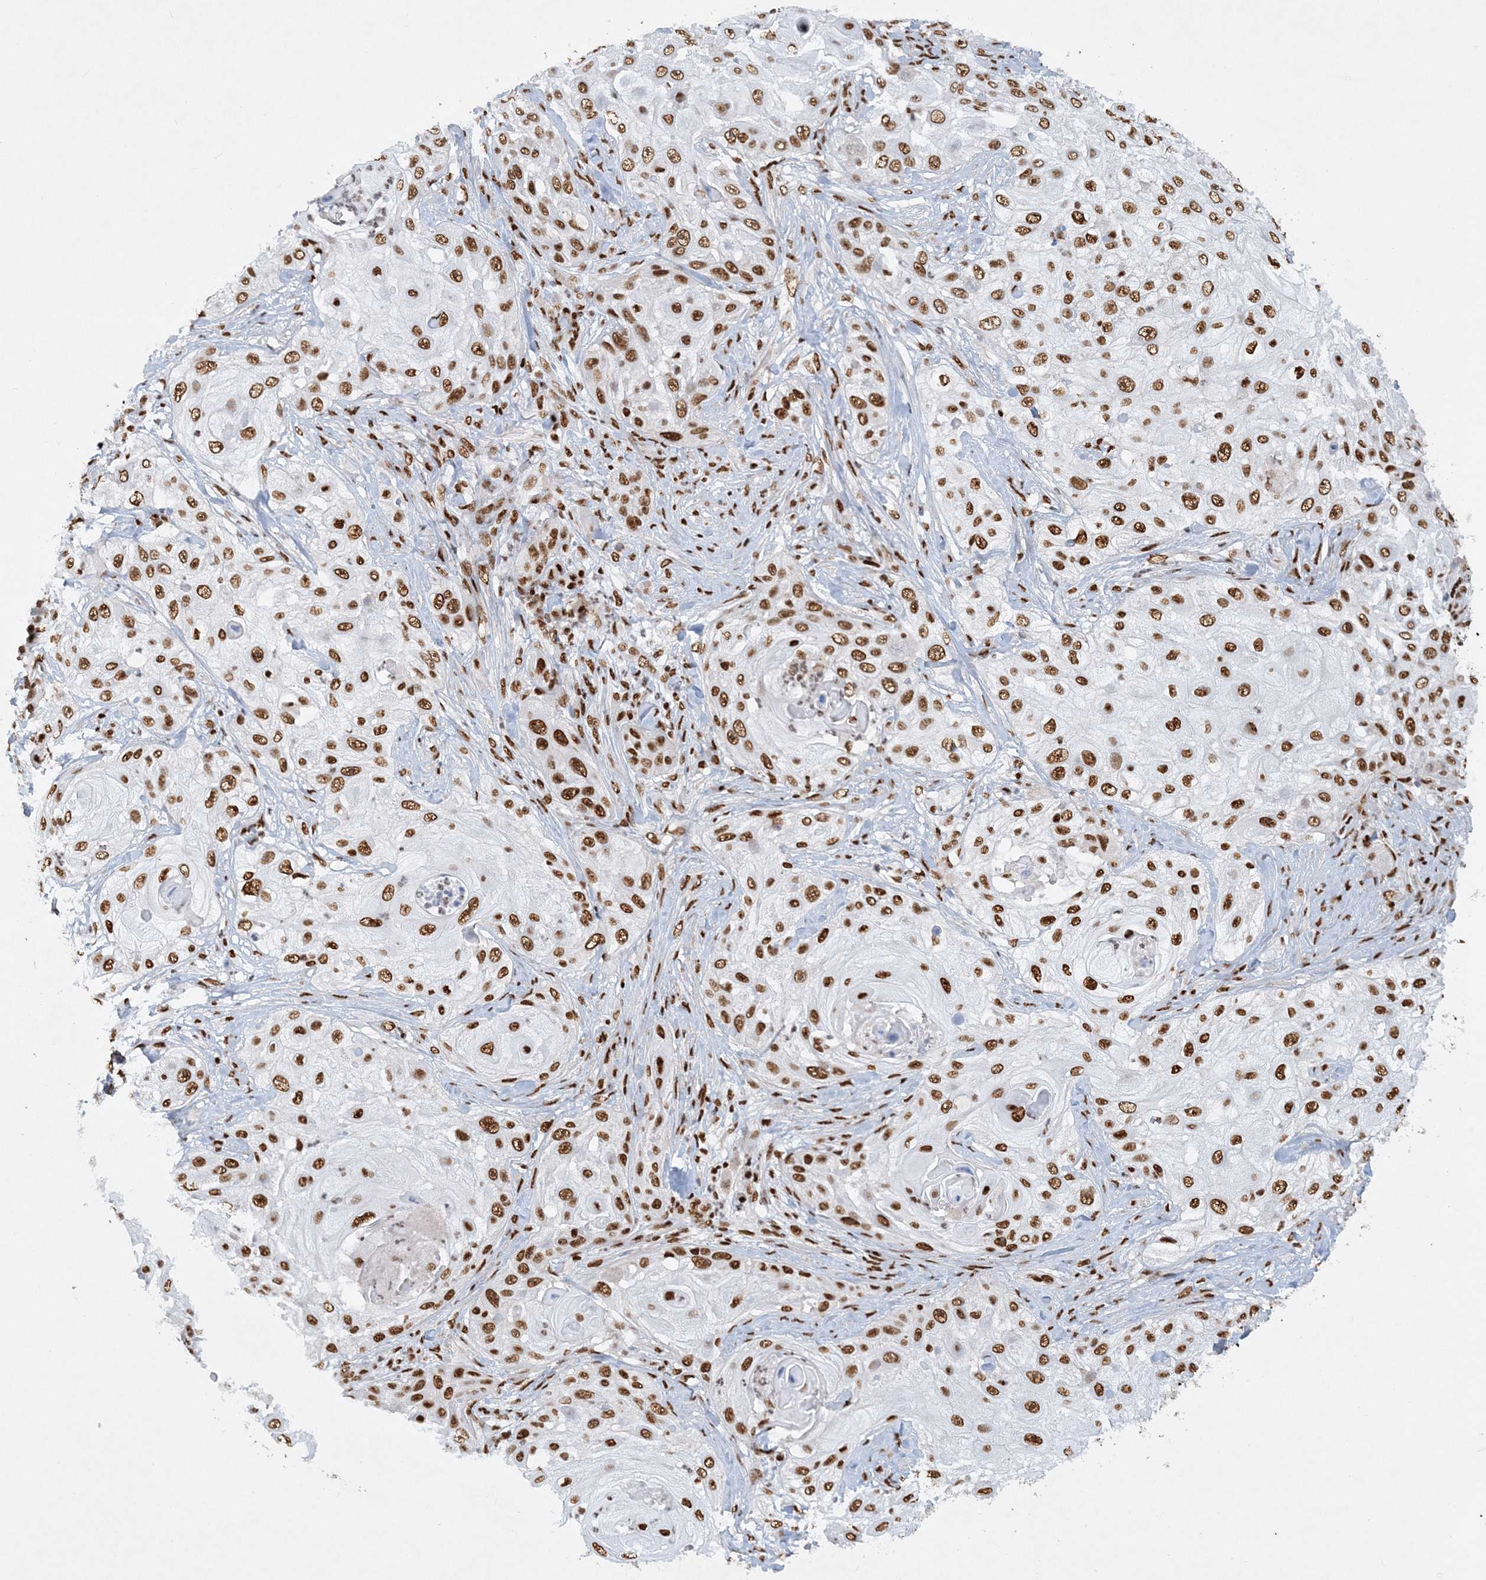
{"staining": {"intensity": "strong", "quantity": ">75%", "location": "nuclear"}, "tissue": "skin cancer", "cell_type": "Tumor cells", "image_type": "cancer", "snomed": [{"axis": "morphology", "description": "Squamous cell carcinoma, NOS"}, {"axis": "topography", "description": "Skin"}], "caption": "This is a histology image of immunohistochemistry staining of skin squamous cell carcinoma, which shows strong positivity in the nuclear of tumor cells.", "gene": "DELE1", "patient": {"sex": "female", "age": 44}}